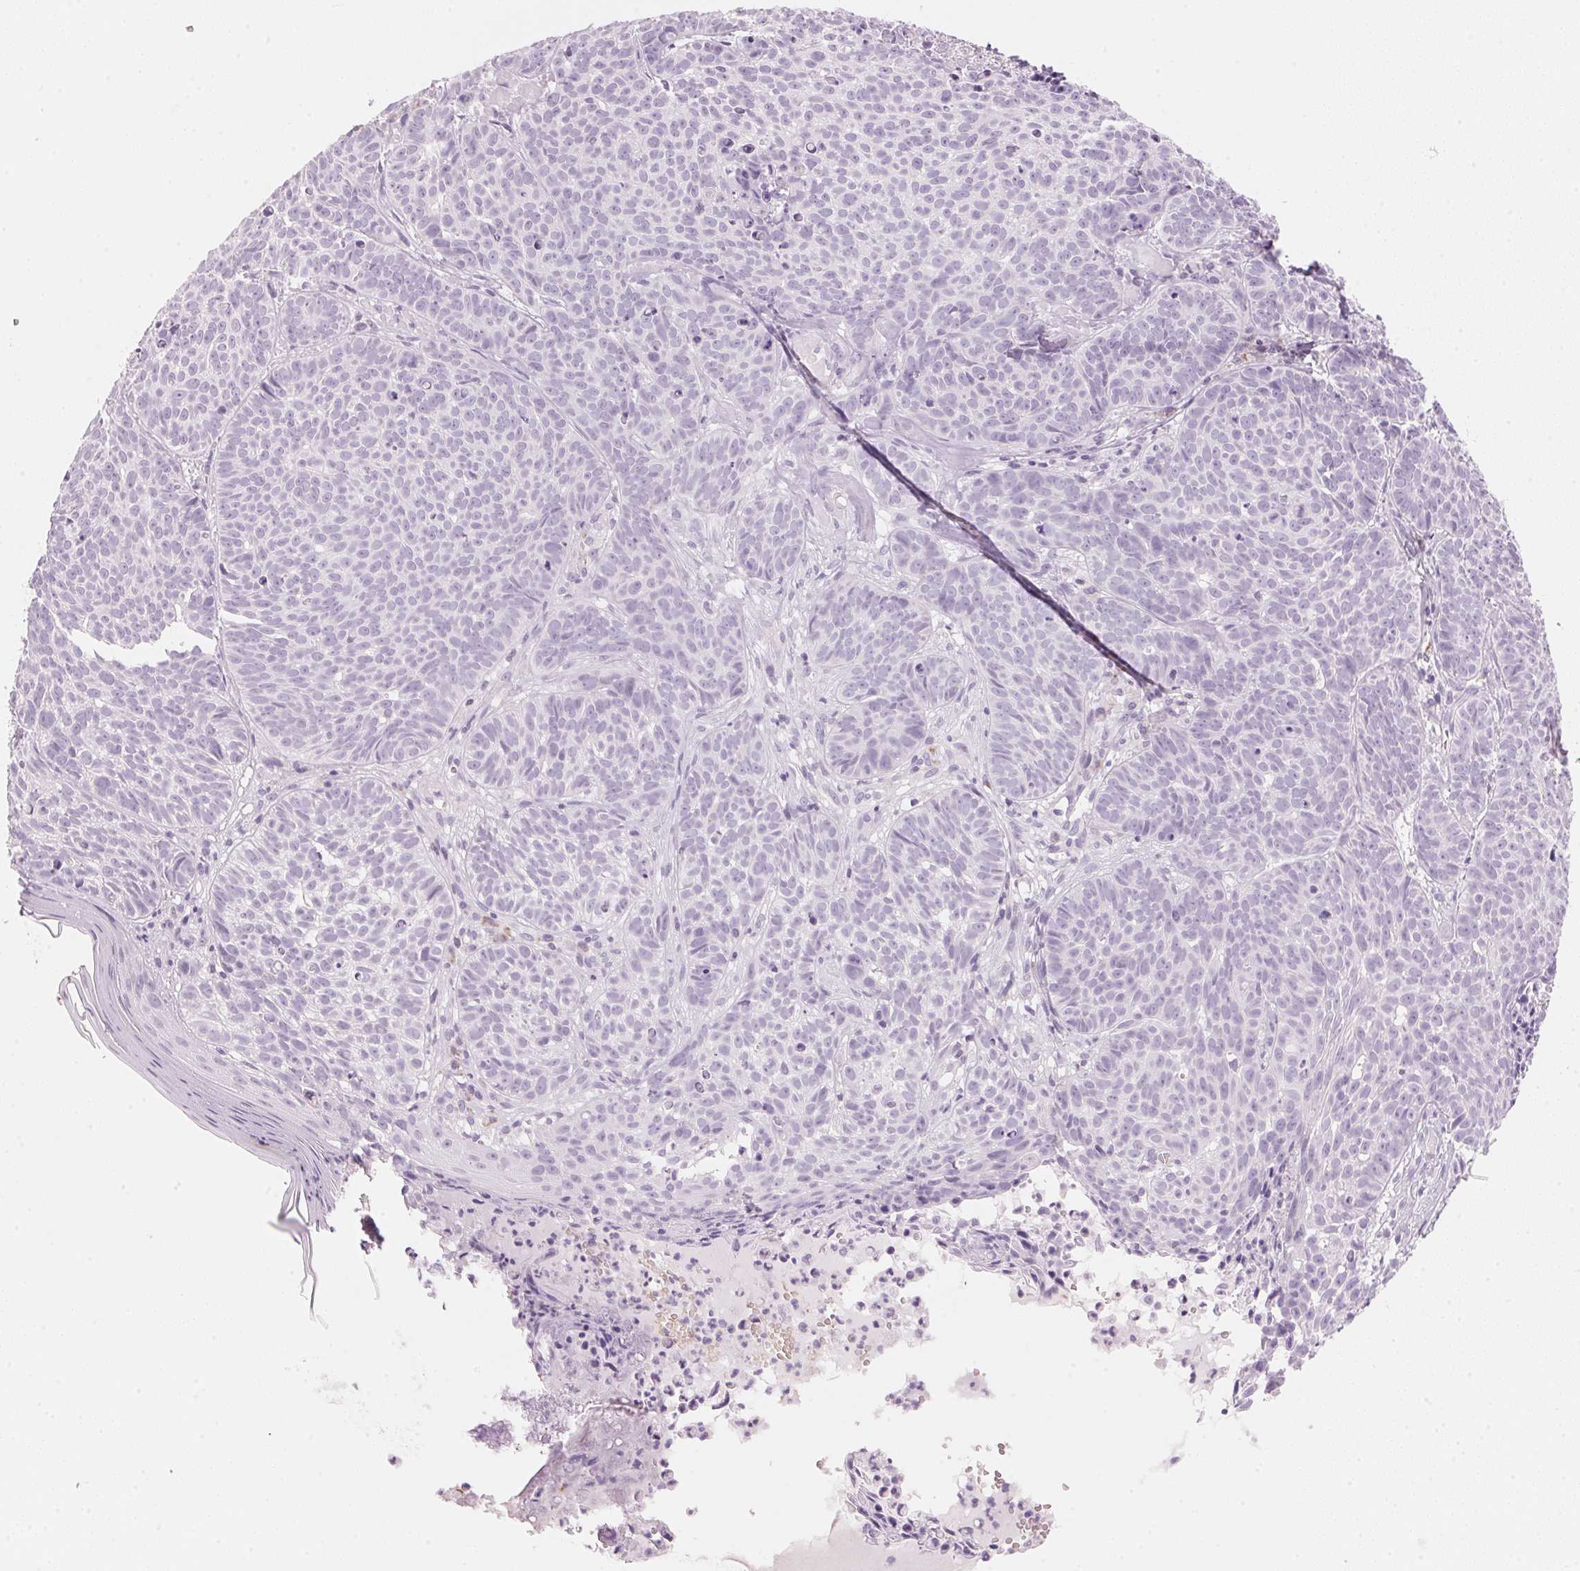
{"staining": {"intensity": "negative", "quantity": "none", "location": "none"}, "tissue": "skin cancer", "cell_type": "Tumor cells", "image_type": "cancer", "snomed": [{"axis": "morphology", "description": "Basal cell carcinoma"}, {"axis": "topography", "description": "Skin"}], "caption": "An immunohistochemistry image of skin cancer (basal cell carcinoma) is shown. There is no staining in tumor cells of skin cancer (basal cell carcinoma).", "gene": "HOXB13", "patient": {"sex": "male", "age": 90}}